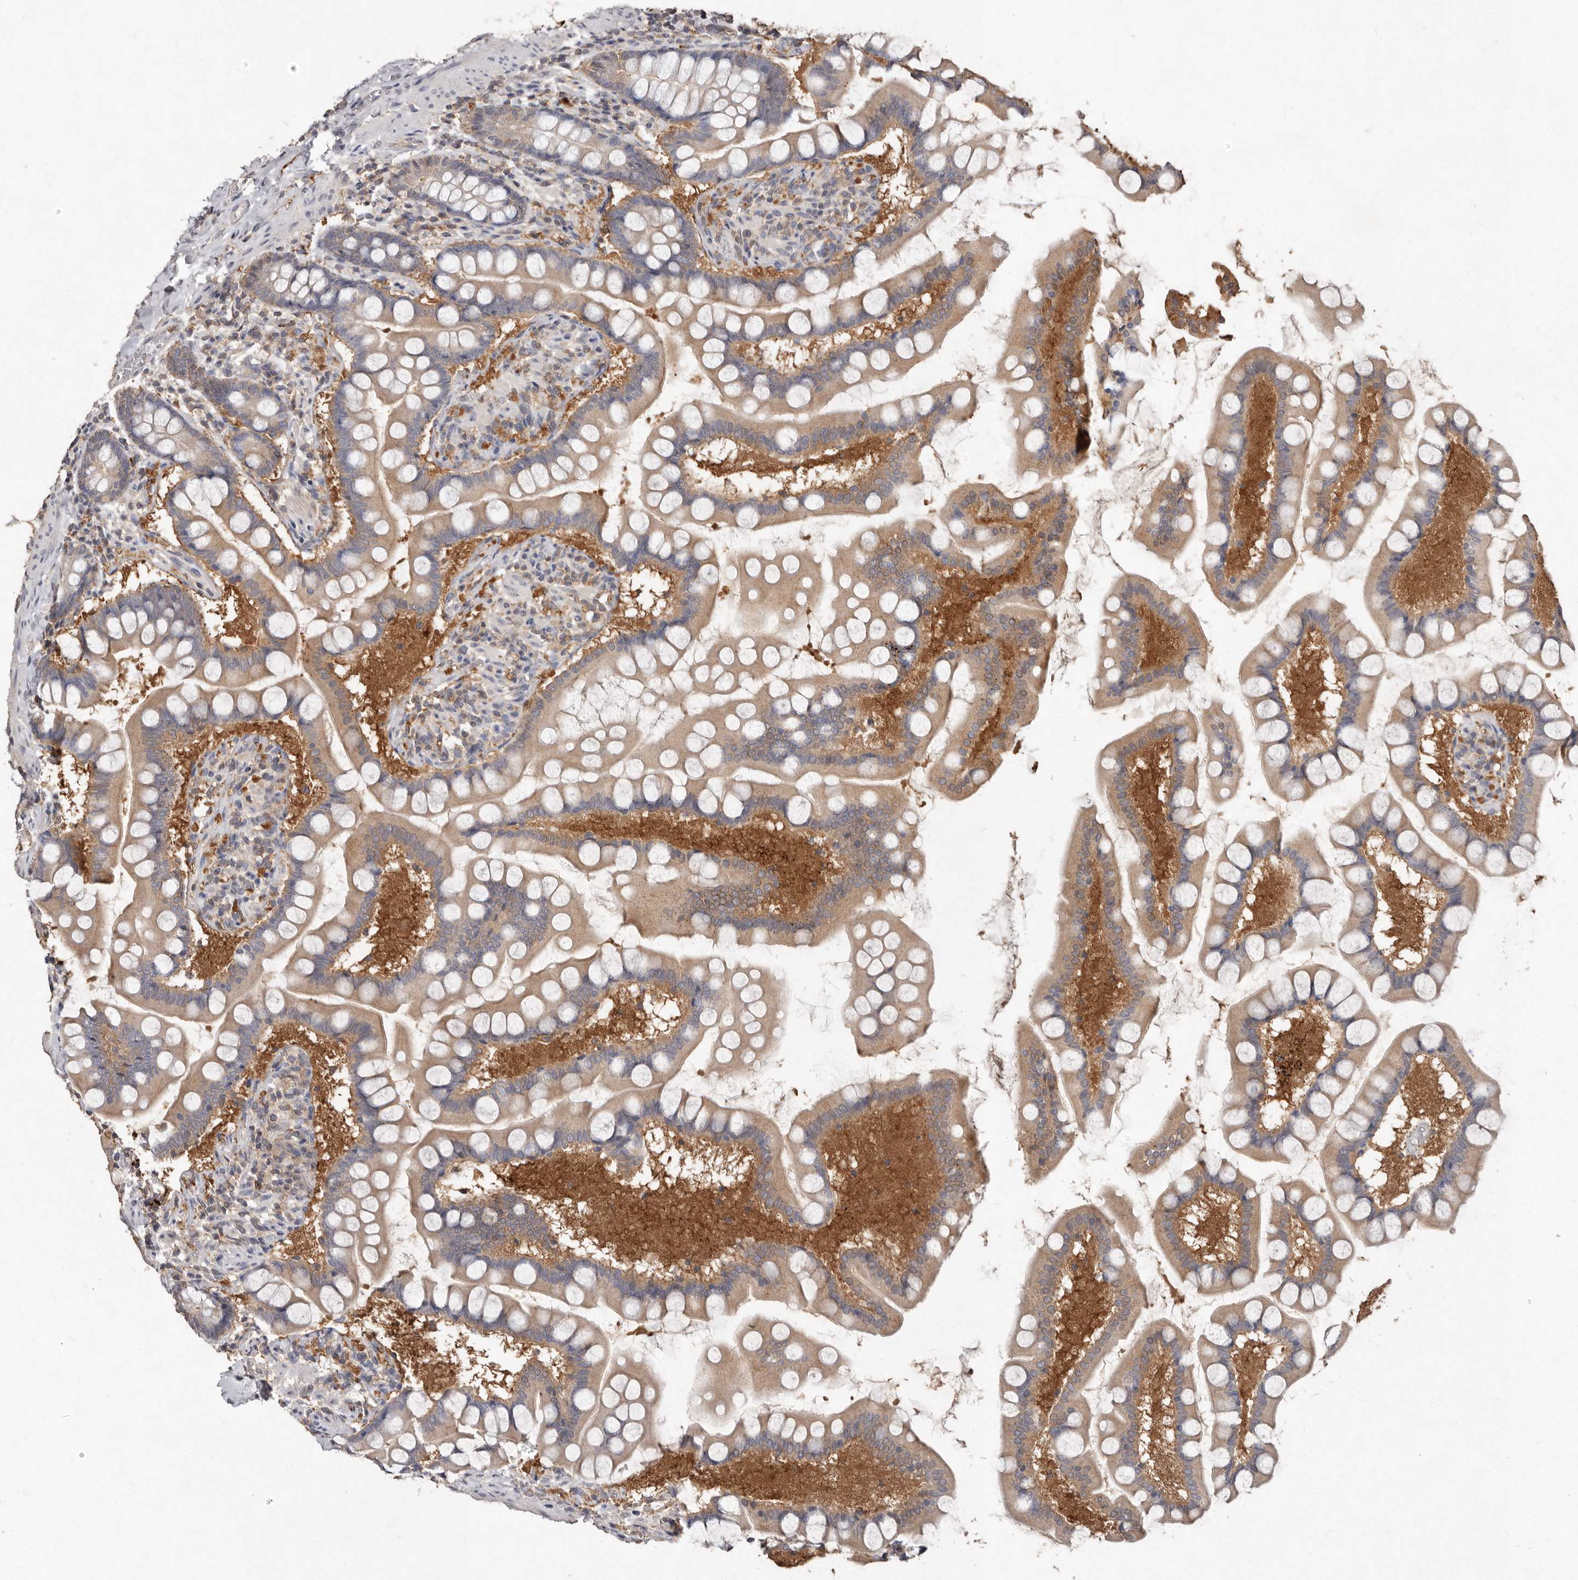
{"staining": {"intensity": "weak", "quantity": ">75%", "location": "cytoplasmic/membranous"}, "tissue": "small intestine", "cell_type": "Glandular cells", "image_type": "normal", "snomed": [{"axis": "morphology", "description": "Normal tissue, NOS"}, {"axis": "topography", "description": "Small intestine"}], "caption": "Immunohistochemical staining of benign human small intestine displays low levels of weak cytoplasmic/membranous positivity in approximately >75% of glandular cells. The staining was performed using DAB (3,3'-diaminobenzidine), with brown indicating positive protein expression. Nuclei are stained blue with hematoxylin.", "gene": "EDEM1", "patient": {"sex": "male", "age": 41}}